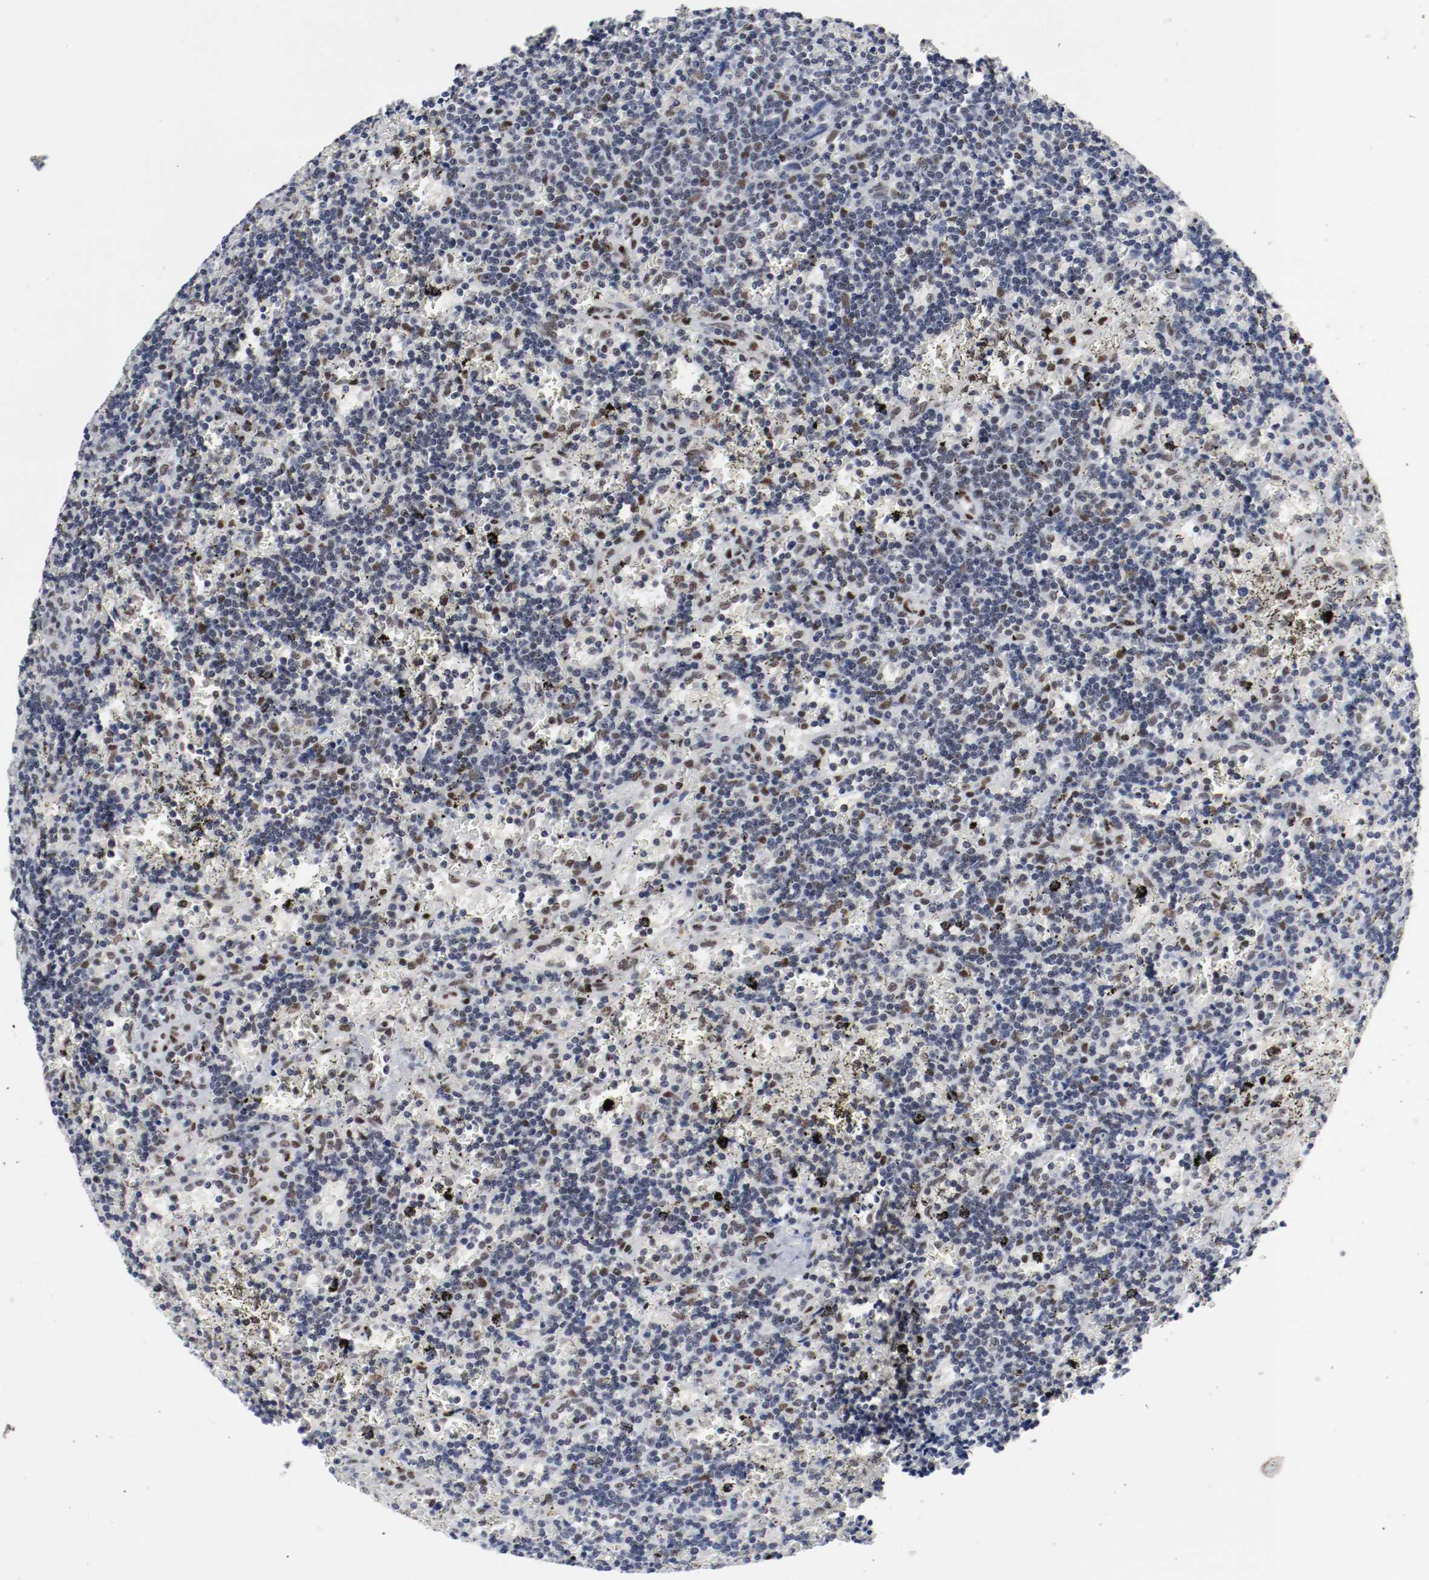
{"staining": {"intensity": "moderate", "quantity": "<25%", "location": "nuclear"}, "tissue": "lymphoma", "cell_type": "Tumor cells", "image_type": "cancer", "snomed": [{"axis": "morphology", "description": "Malignant lymphoma, non-Hodgkin's type, Low grade"}, {"axis": "topography", "description": "Spleen"}], "caption": "High-power microscopy captured an immunohistochemistry image of low-grade malignant lymphoma, non-Hodgkin's type, revealing moderate nuclear positivity in approximately <25% of tumor cells.", "gene": "MEF2D", "patient": {"sex": "male", "age": 60}}